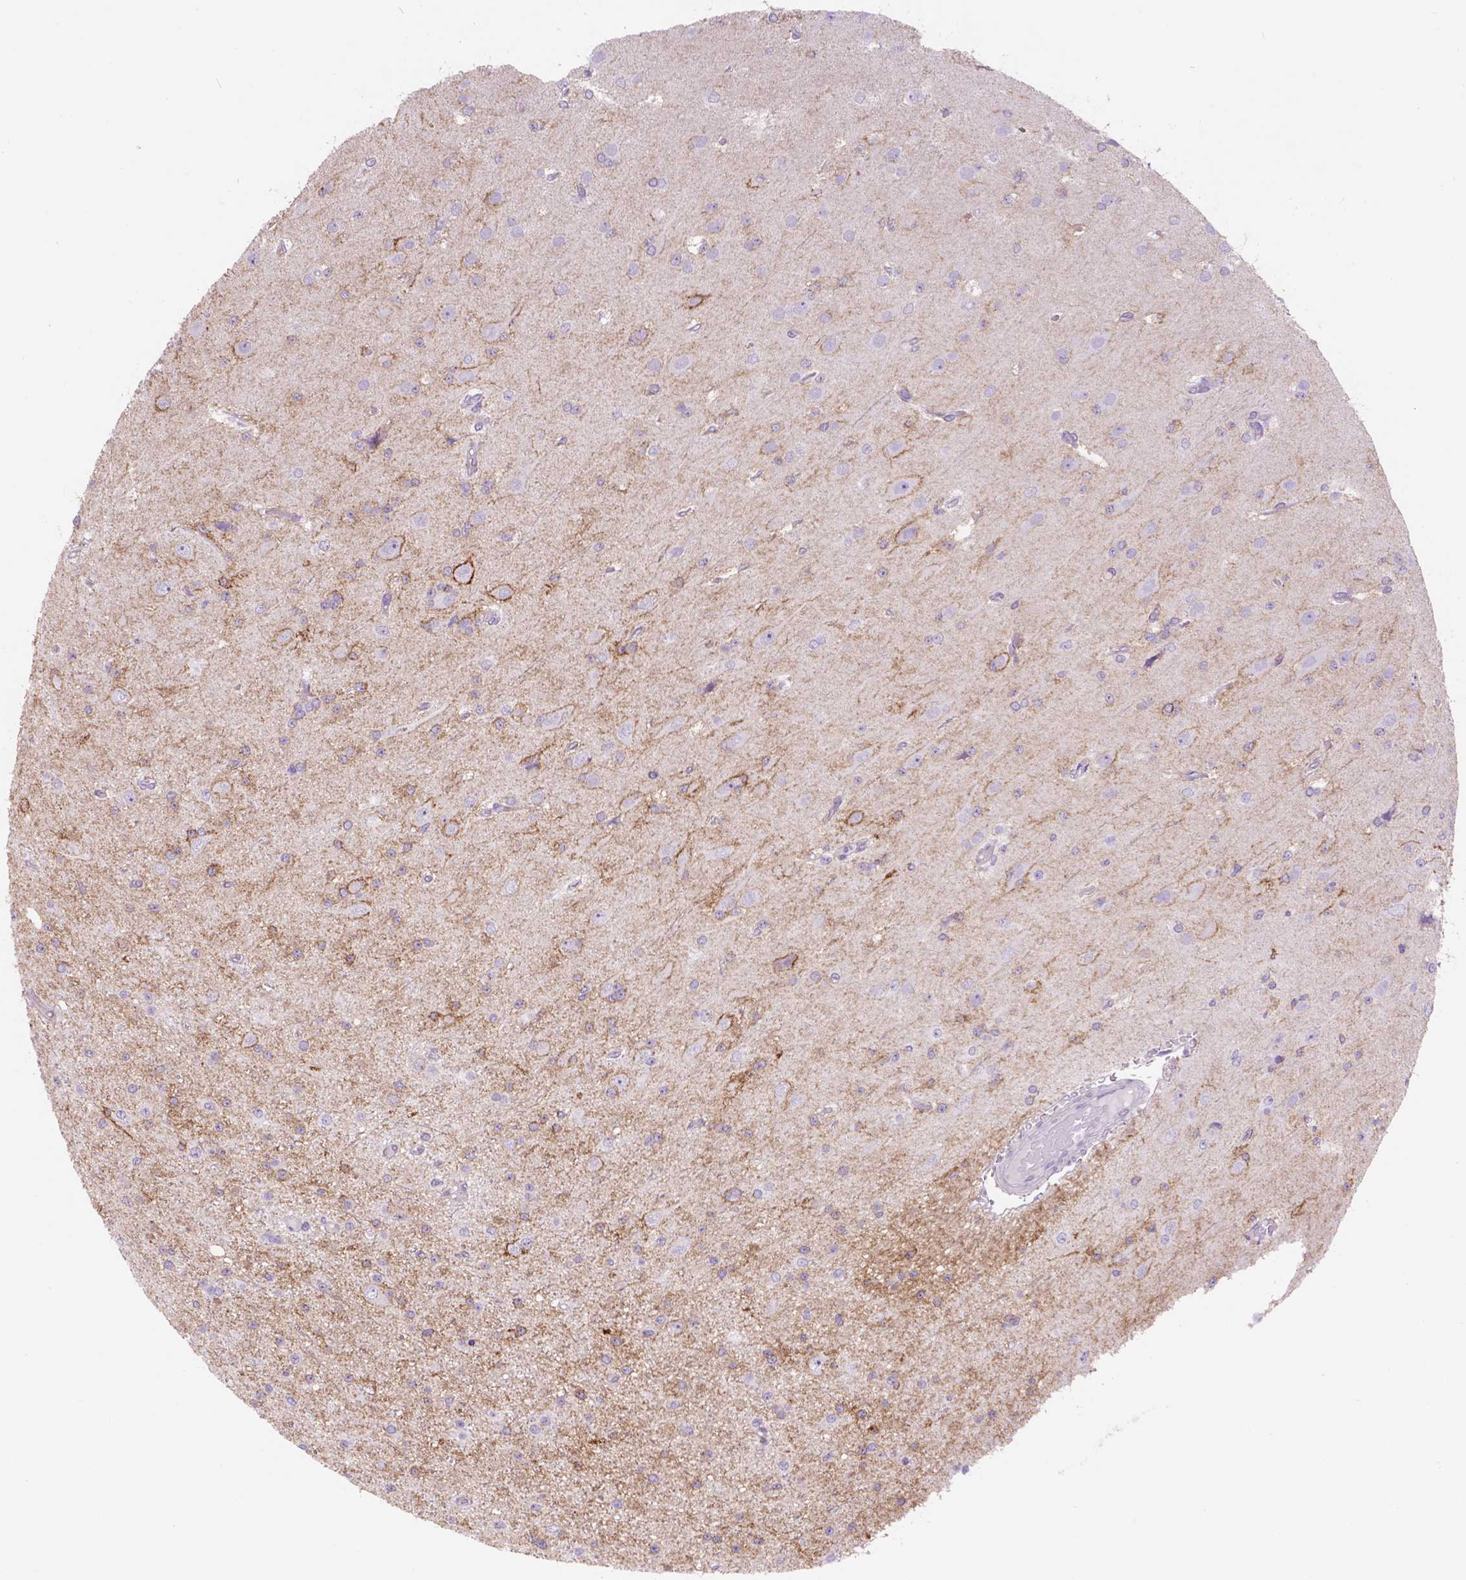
{"staining": {"intensity": "negative", "quantity": "none", "location": "none"}, "tissue": "glioma", "cell_type": "Tumor cells", "image_type": "cancer", "snomed": [{"axis": "morphology", "description": "Glioma, malignant, Low grade"}, {"axis": "topography", "description": "Brain"}], "caption": "This is an immunohistochemistry histopathology image of human glioma. There is no expression in tumor cells.", "gene": "EGFR", "patient": {"sex": "male", "age": 27}}